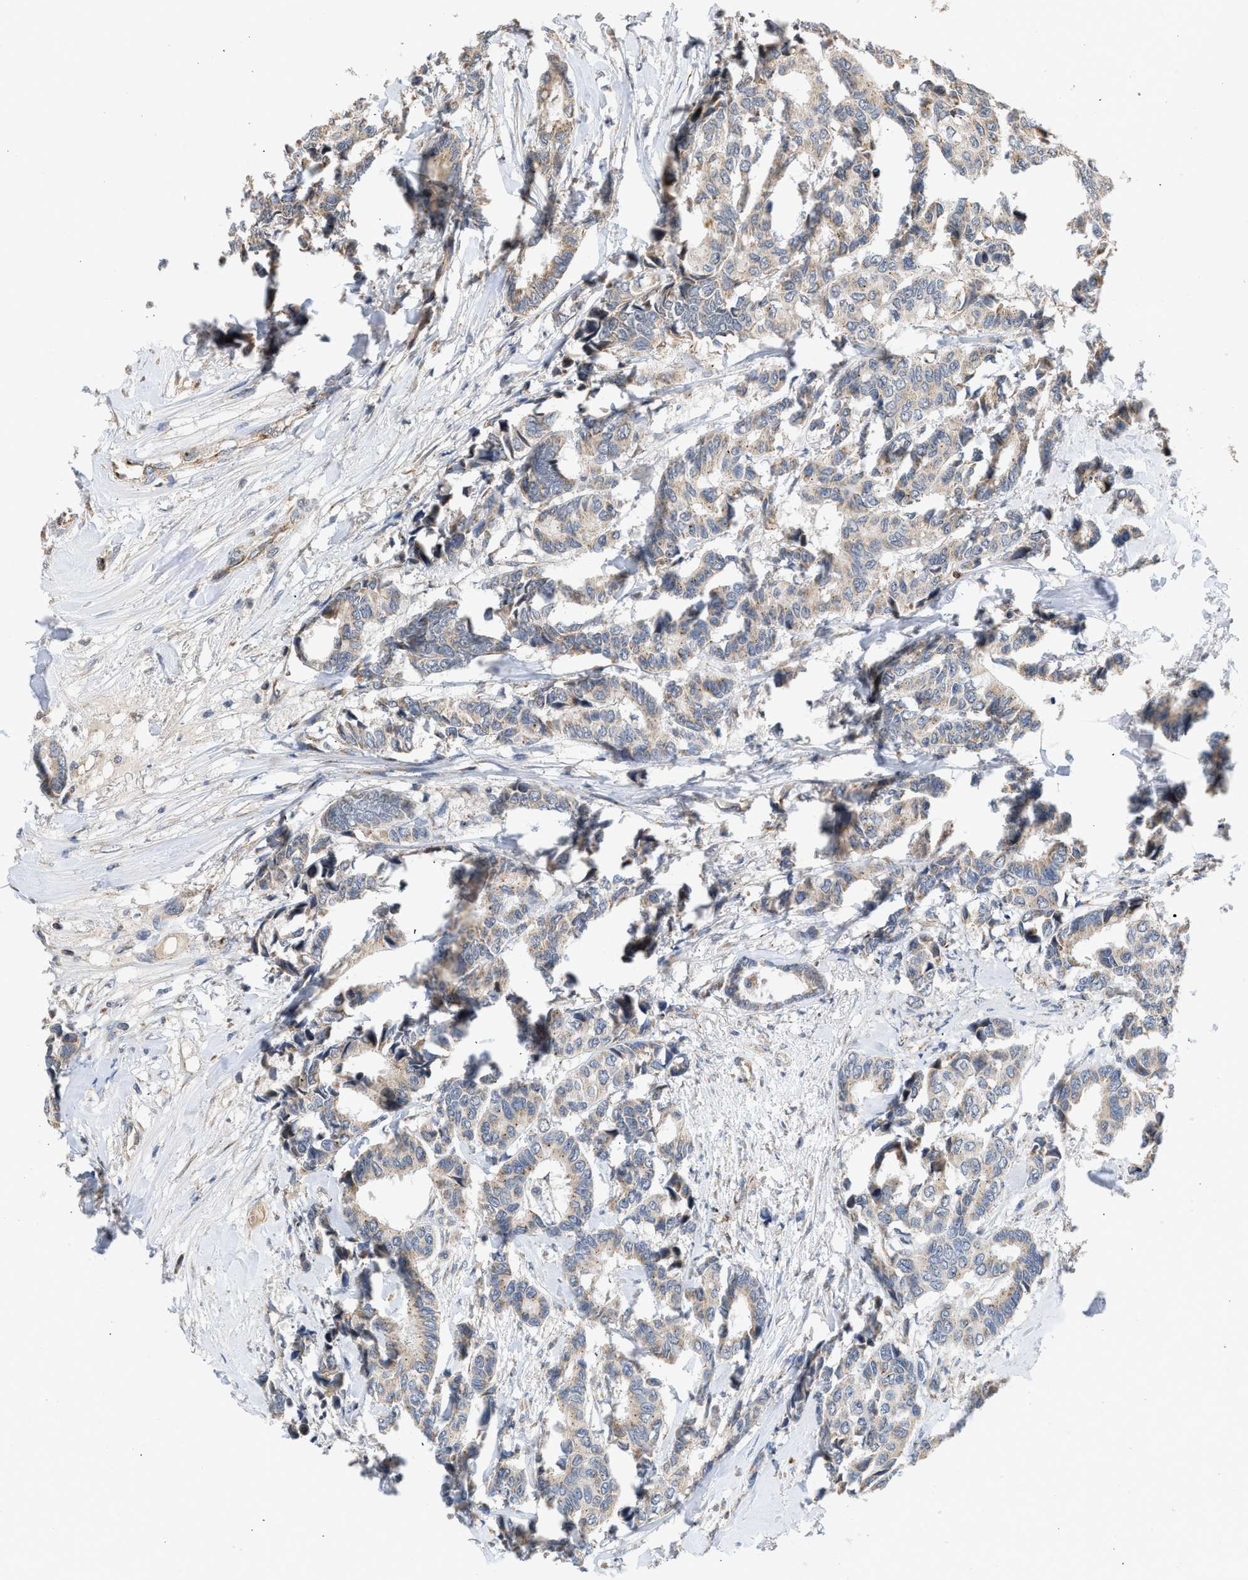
{"staining": {"intensity": "weak", "quantity": ">75%", "location": "cytoplasmic/membranous"}, "tissue": "breast cancer", "cell_type": "Tumor cells", "image_type": "cancer", "snomed": [{"axis": "morphology", "description": "Duct carcinoma"}, {"axis": "topography", "description": "Breast"}], "caption": "About >75% of tumor cells in infiltrating ductal carcinoma (breast) show weak cytoplasmic/membranous protein expression as visualized by brown immunohistochemical staining.", "gene": "PIM1", "patient": {"sex": "female", "age": 87}}